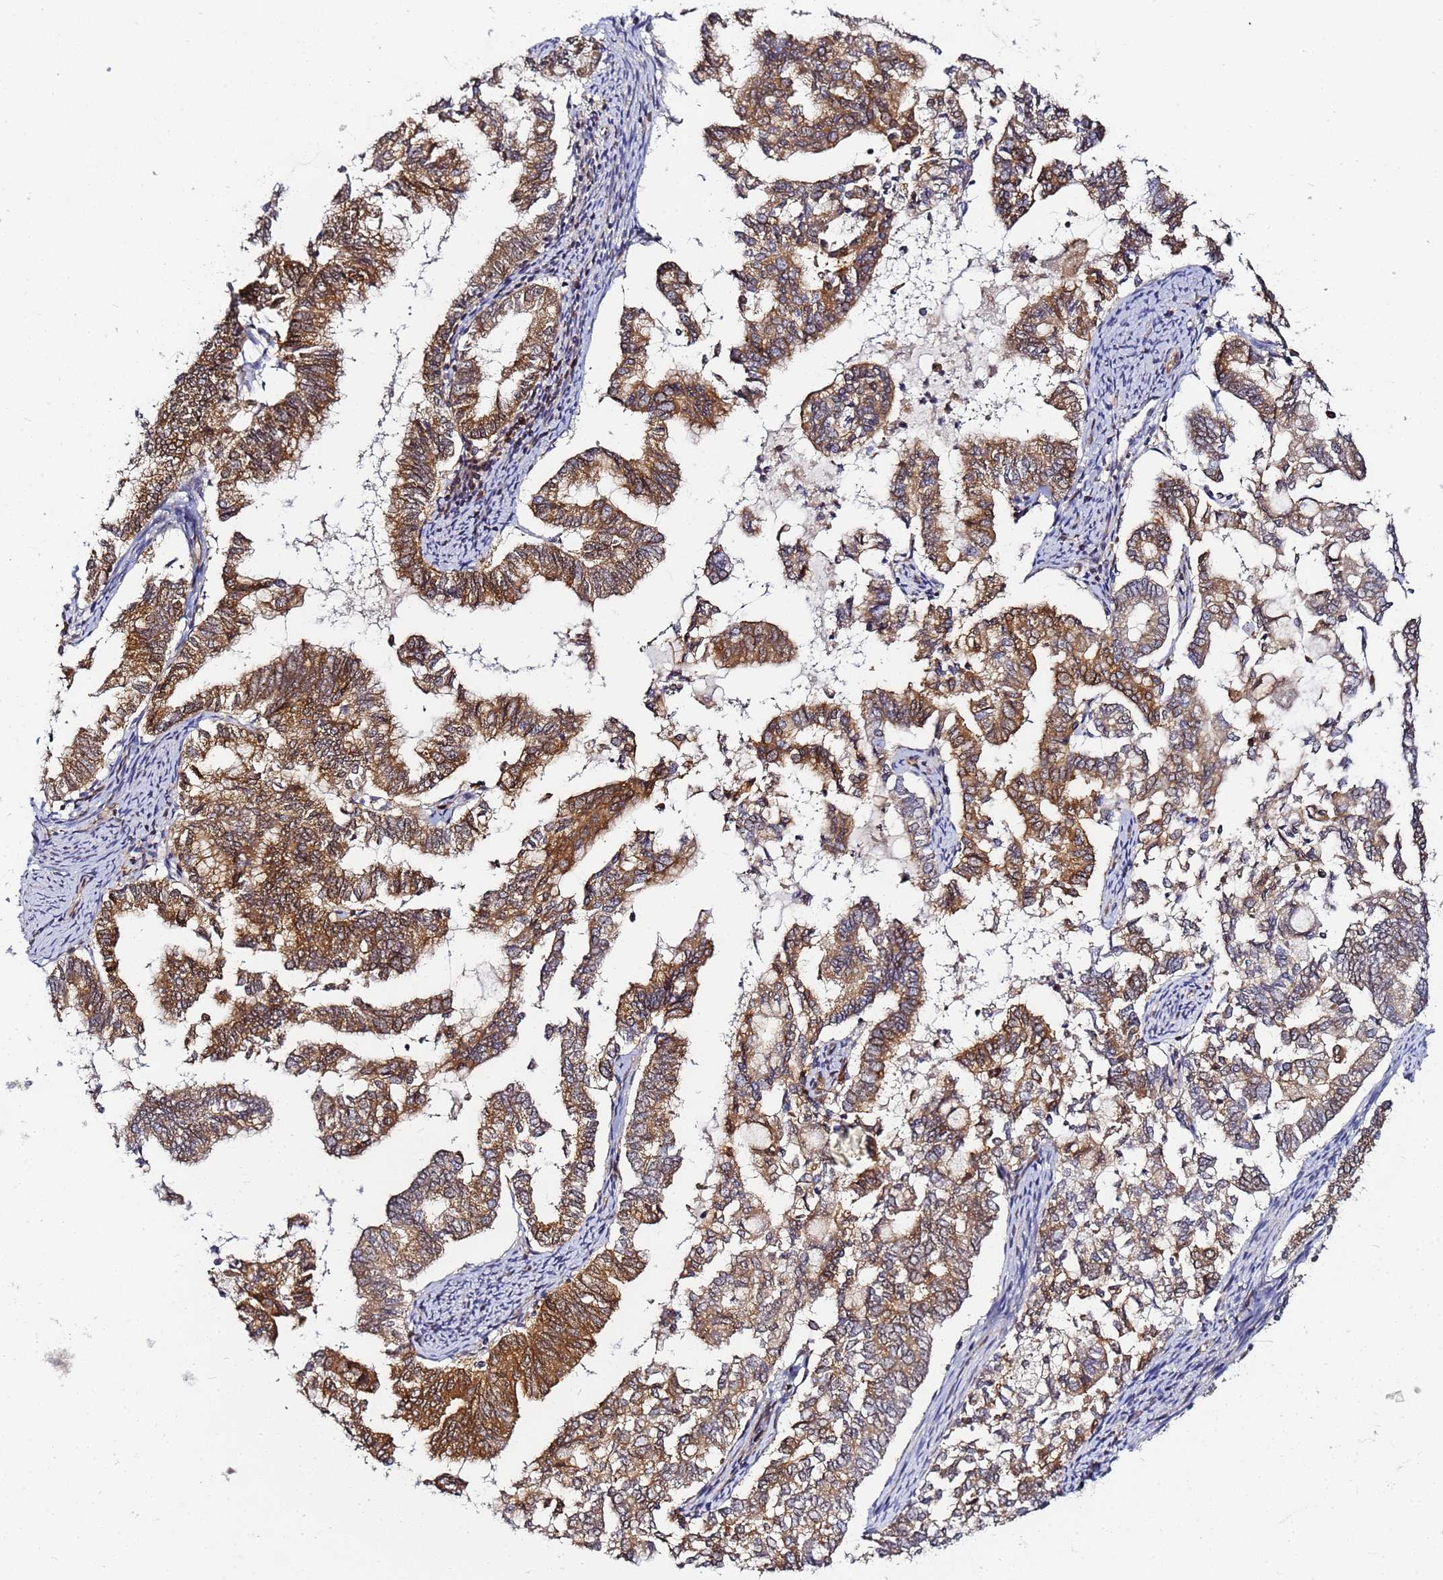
{"staining": {"intensity": "moderate", "quantity": ">75%", "location": "cytoplasmic/membranous"}, "tissue": "endometrial cancer", "cell_type": "Tumor cells", "image_type": "cancer", "snomed": [{"axis": "morphology", "description": "Adenocarcinoma, NOS"}, {"axis": "topography", "description": "Endometrium"}], "caption": "IHC photomicrograph of endometrial cancer (adenocarcinoma) stained for a protein (brown), which exhibits medium levels of moderate cytoplasmic/membranous positivity in about >75% of tumor cells.", "gene": "CHM", "patient": {"sex": "female", "age": 79}}